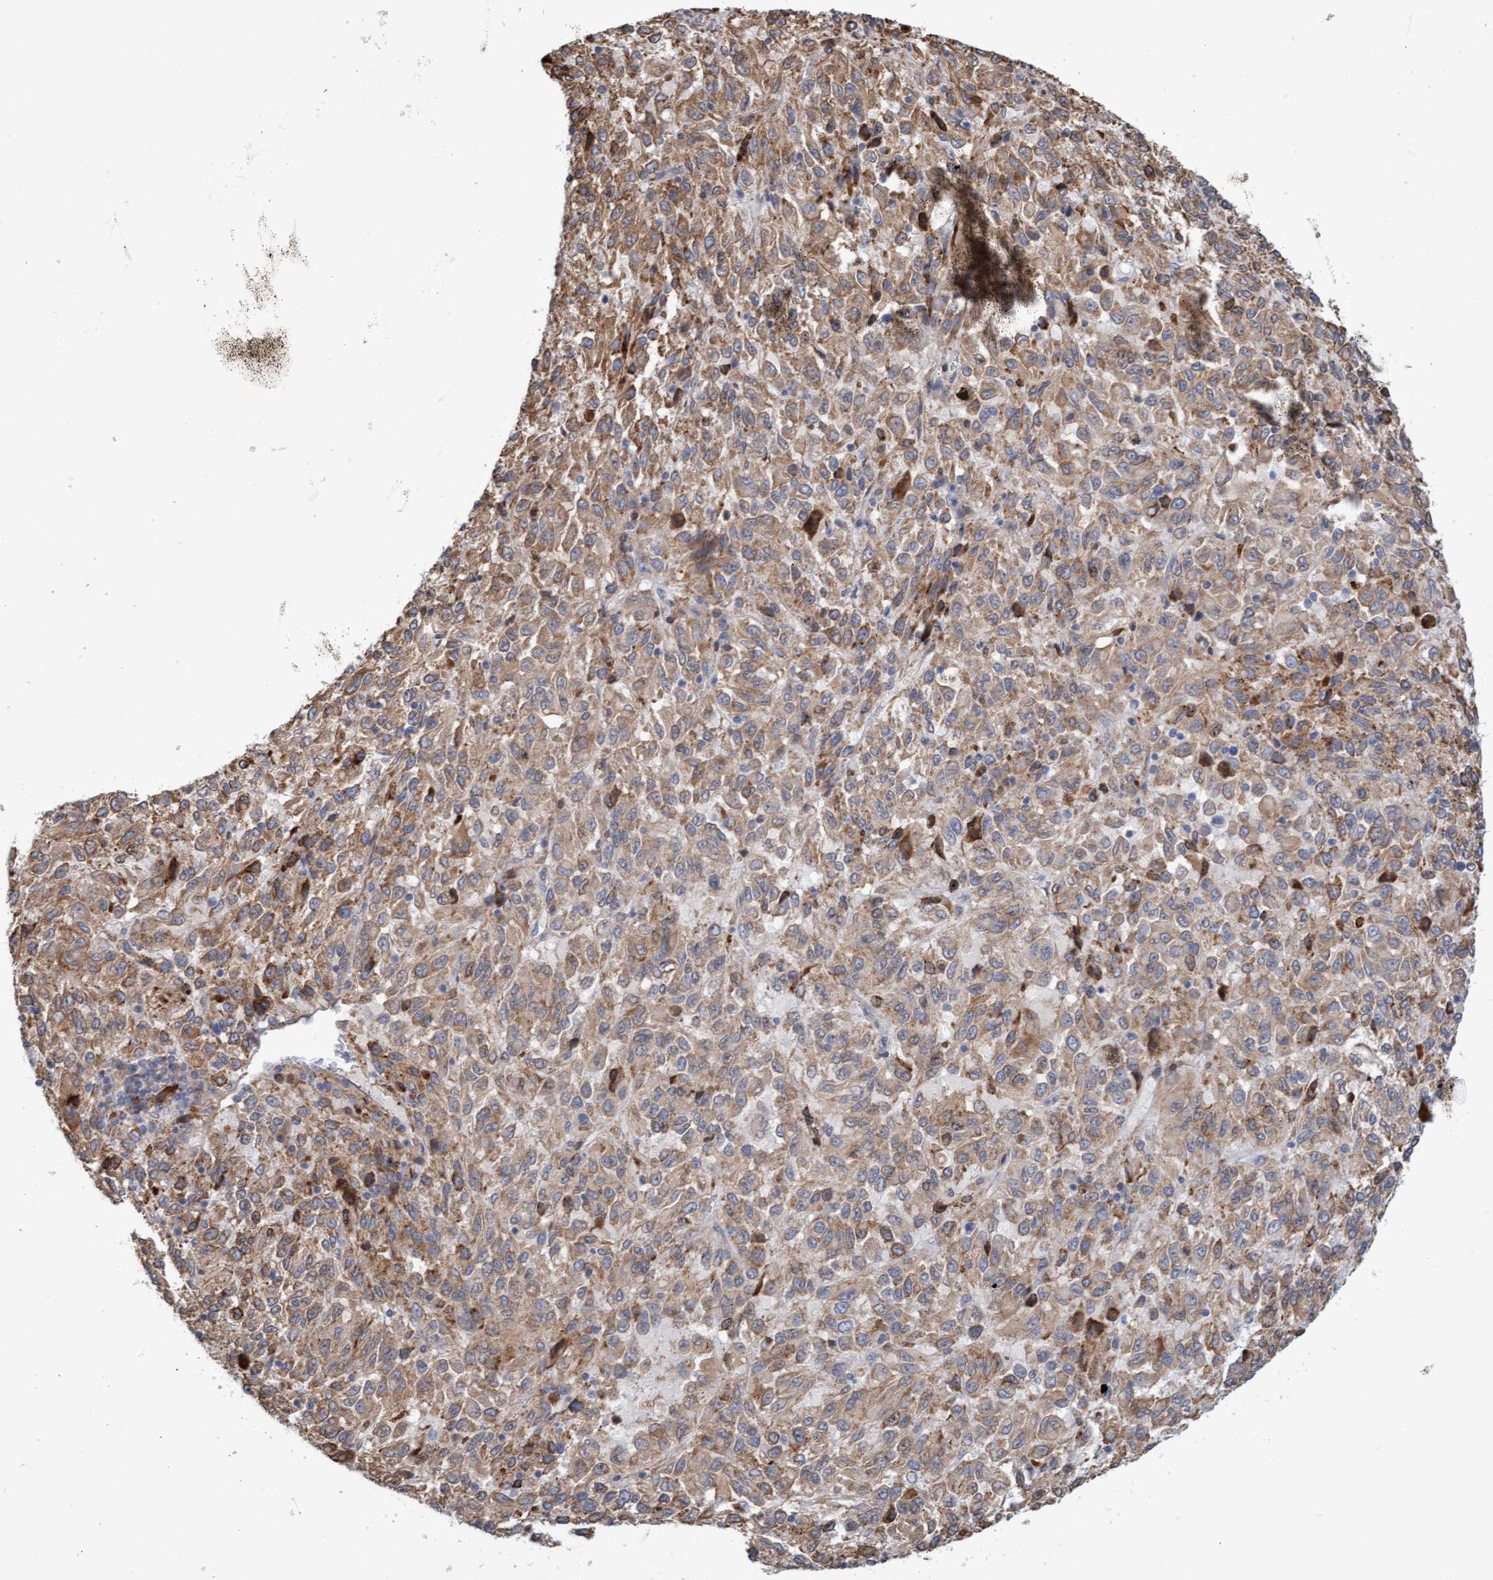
{"staining": {"intensity": "weak", "quantity": ">75%", "location": "cytoplasmic/membranous"}, "tissue": "melanoma", "cell_type": "Tumor cells", "image_type": "cancer", "snomed": [{"axis": "morphology", "description": "Malignant melanoma, Metastatic site"}, {"axis": "topography", "description": "Lung"}], "caption": "Immunohistochemistry of malignant melanoma (metastatic site) displays low levels of weak cytoplasmic/membranous staining in approximately >75% of tumor cells.", "gene": "MMP8", "patient": {"sex": "male", "age": 64}}